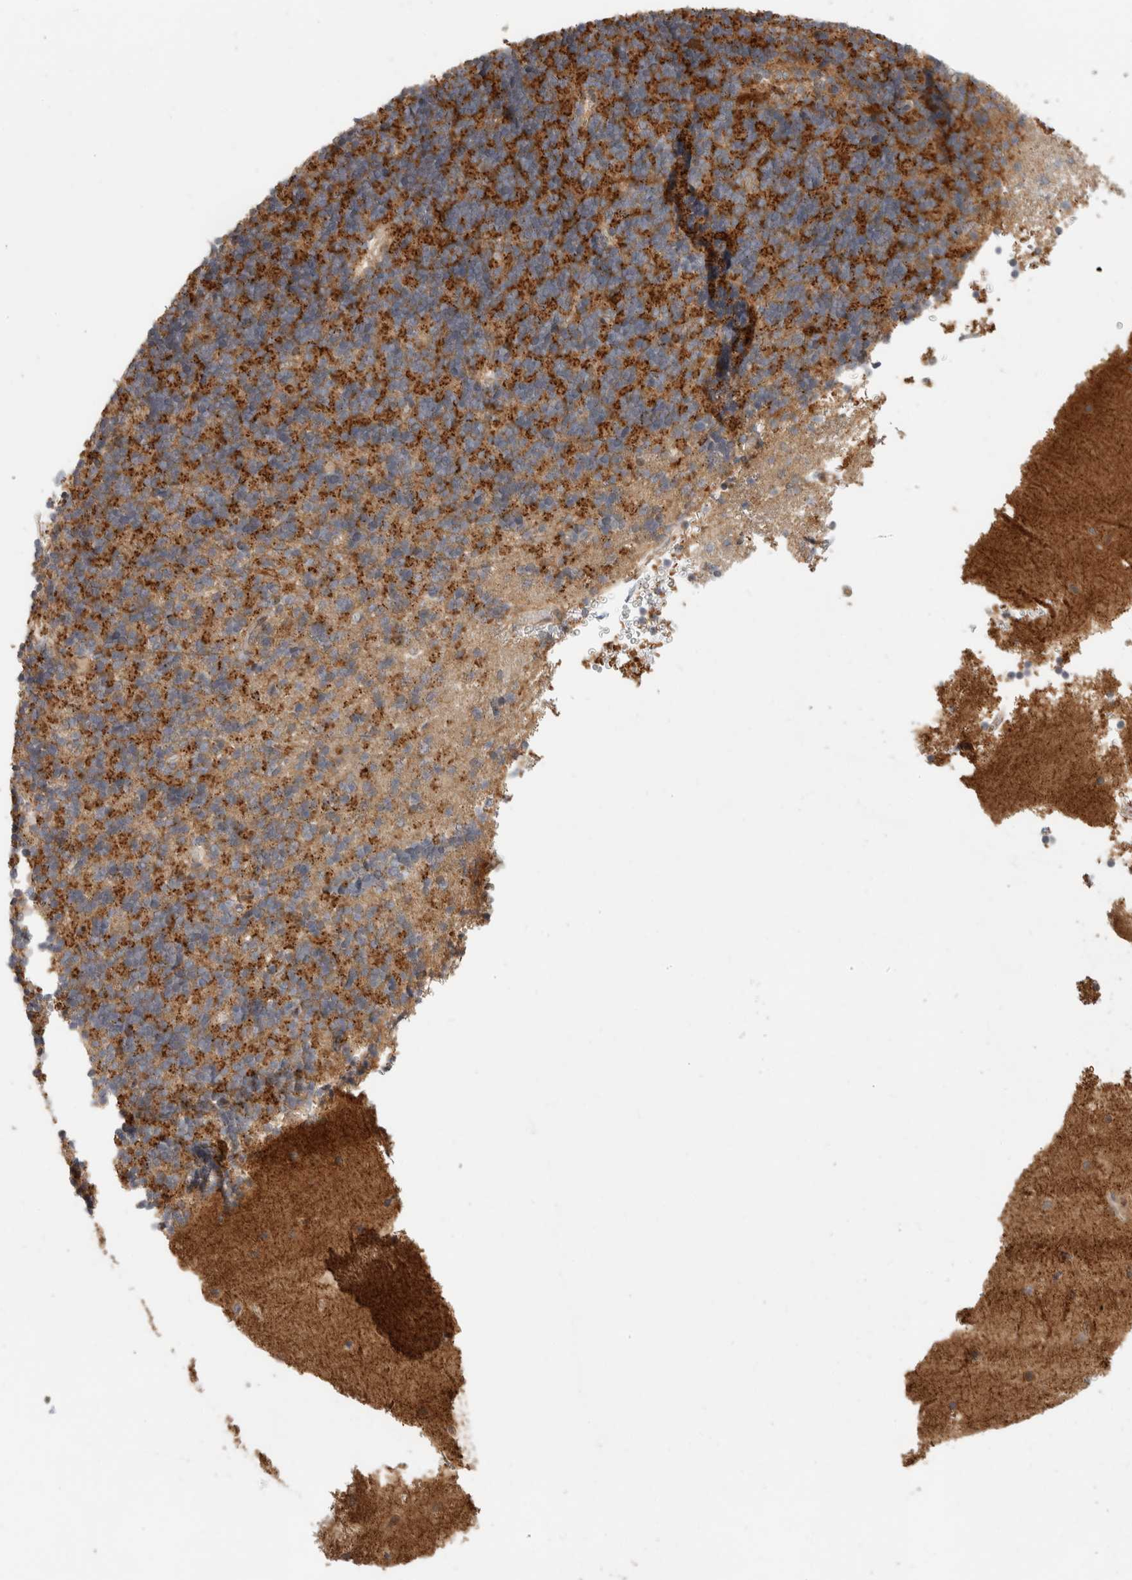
{"staining": {"intensity": "strong", "quantity": ">75%", "location": "cytoplasmic/membranous"}, "tissue": "cerebellum", "cell_type": "Cells in granular layer", "image_type": "normal", "snomed": [{"axis": "morphology", "description": "Normal tissue, NOS"}, {"axis": "topography", "description": "Cerebellum"}], "caption": "Normal cerebellum was stained to show a protein in brown. There is high levels of strong cytoplasmic/membranous staining in about >75% of cells in granular layer.", "gene": "APOL2", "patient": {"sex": "male", "age": 37}}